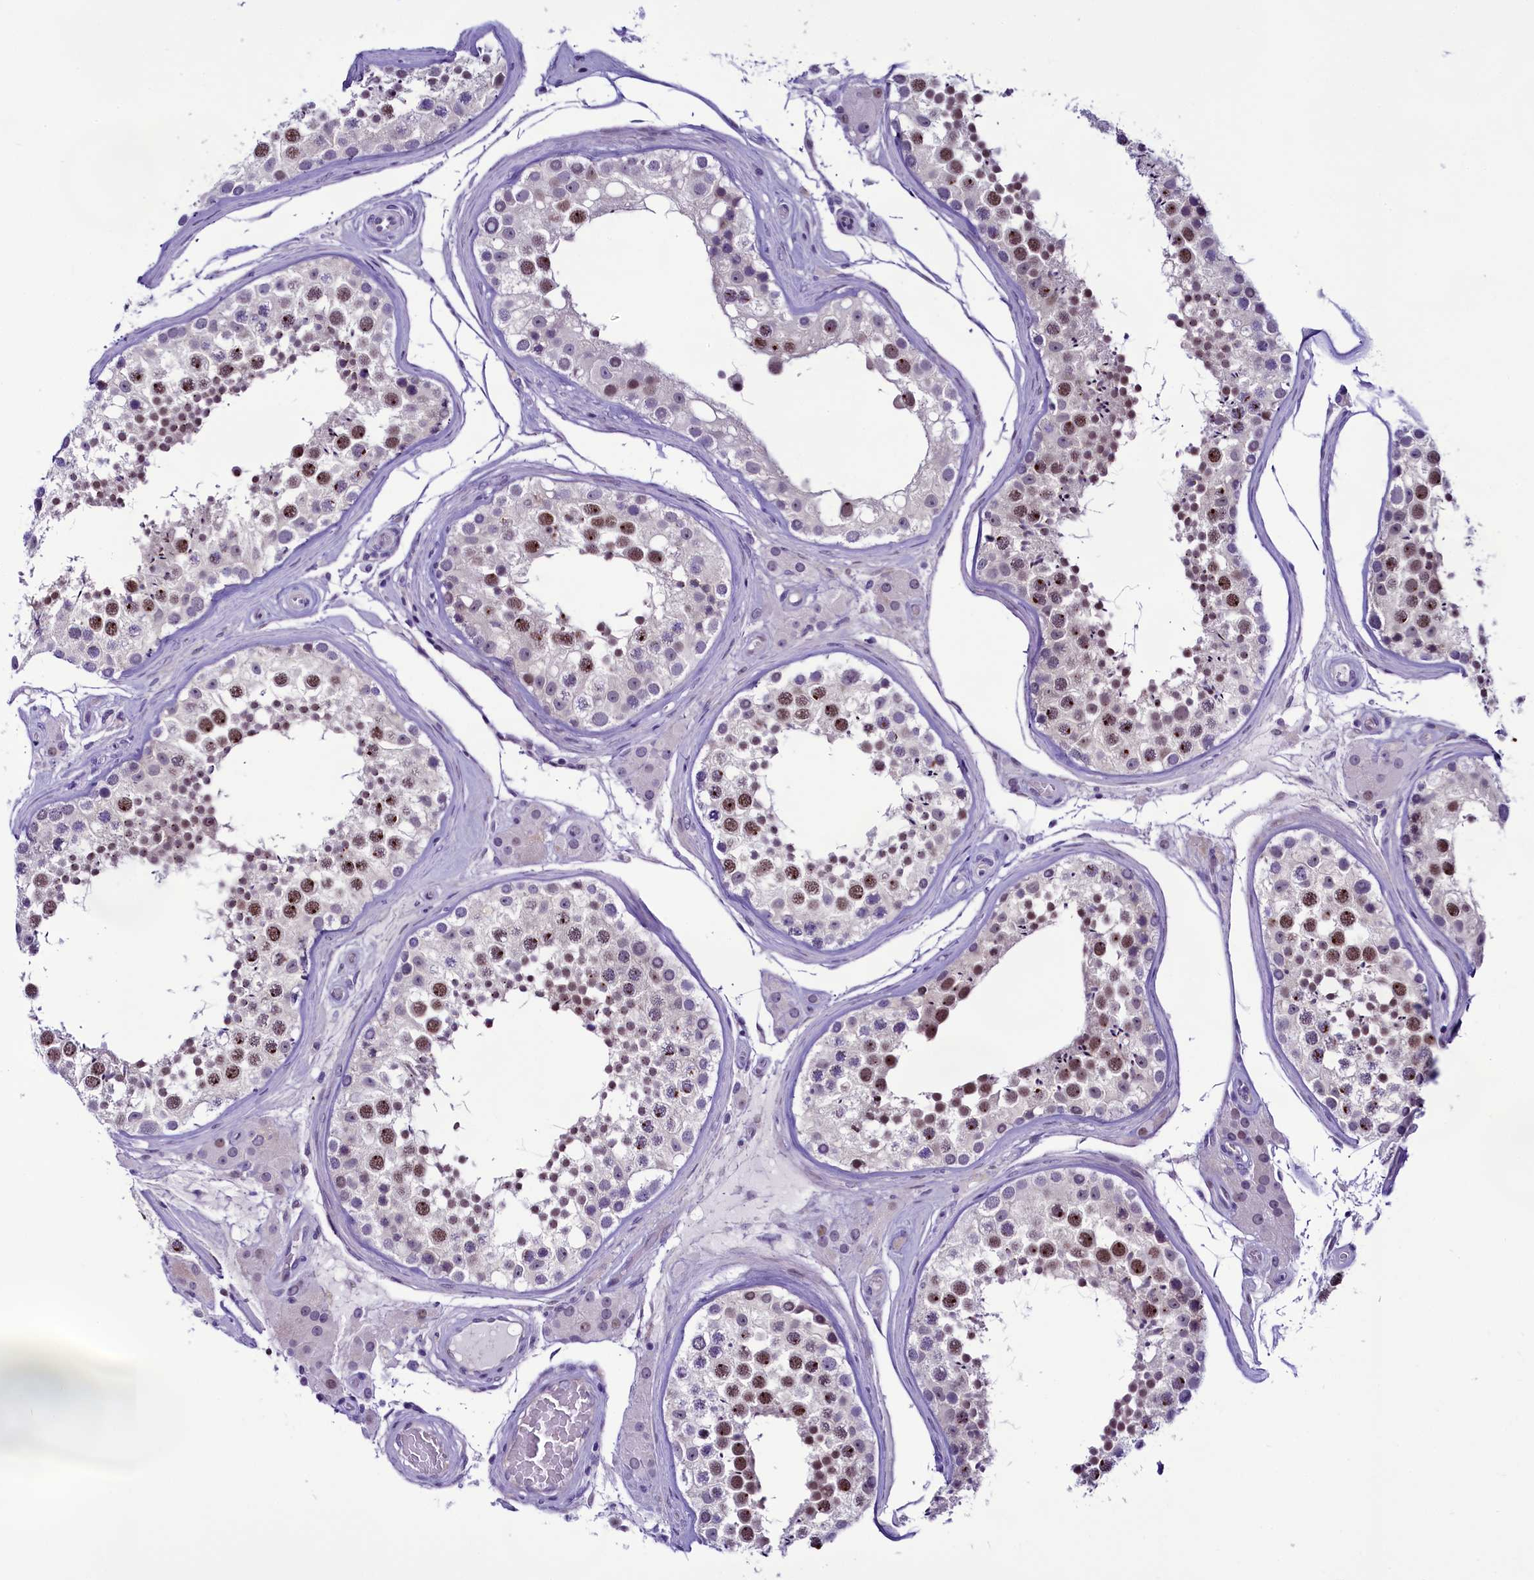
{"staining": {"intensity": "moderate", "quantity": "25%-75%", "location": "nuclear"}, "tissue": "testis", "cell_type": "Cells in seminiferous ducts", "image_type": "normal", "snomed": [{"axis": "morphology", "description": "Normal tissue, NOS"}, {"axis": "topography", "description": "Testis"}], "caption": "Testis stained with DAB immunohistochemistry (IHC) shows medium levels of moderate nuclear positivity in about 25%-75% of cells in seminiferous ducts. The protein of interest is shown in brown color, while the nuclei are stained blue.", "gene": "CCDC106", "patient": {"sex": "male", "age": 46}}